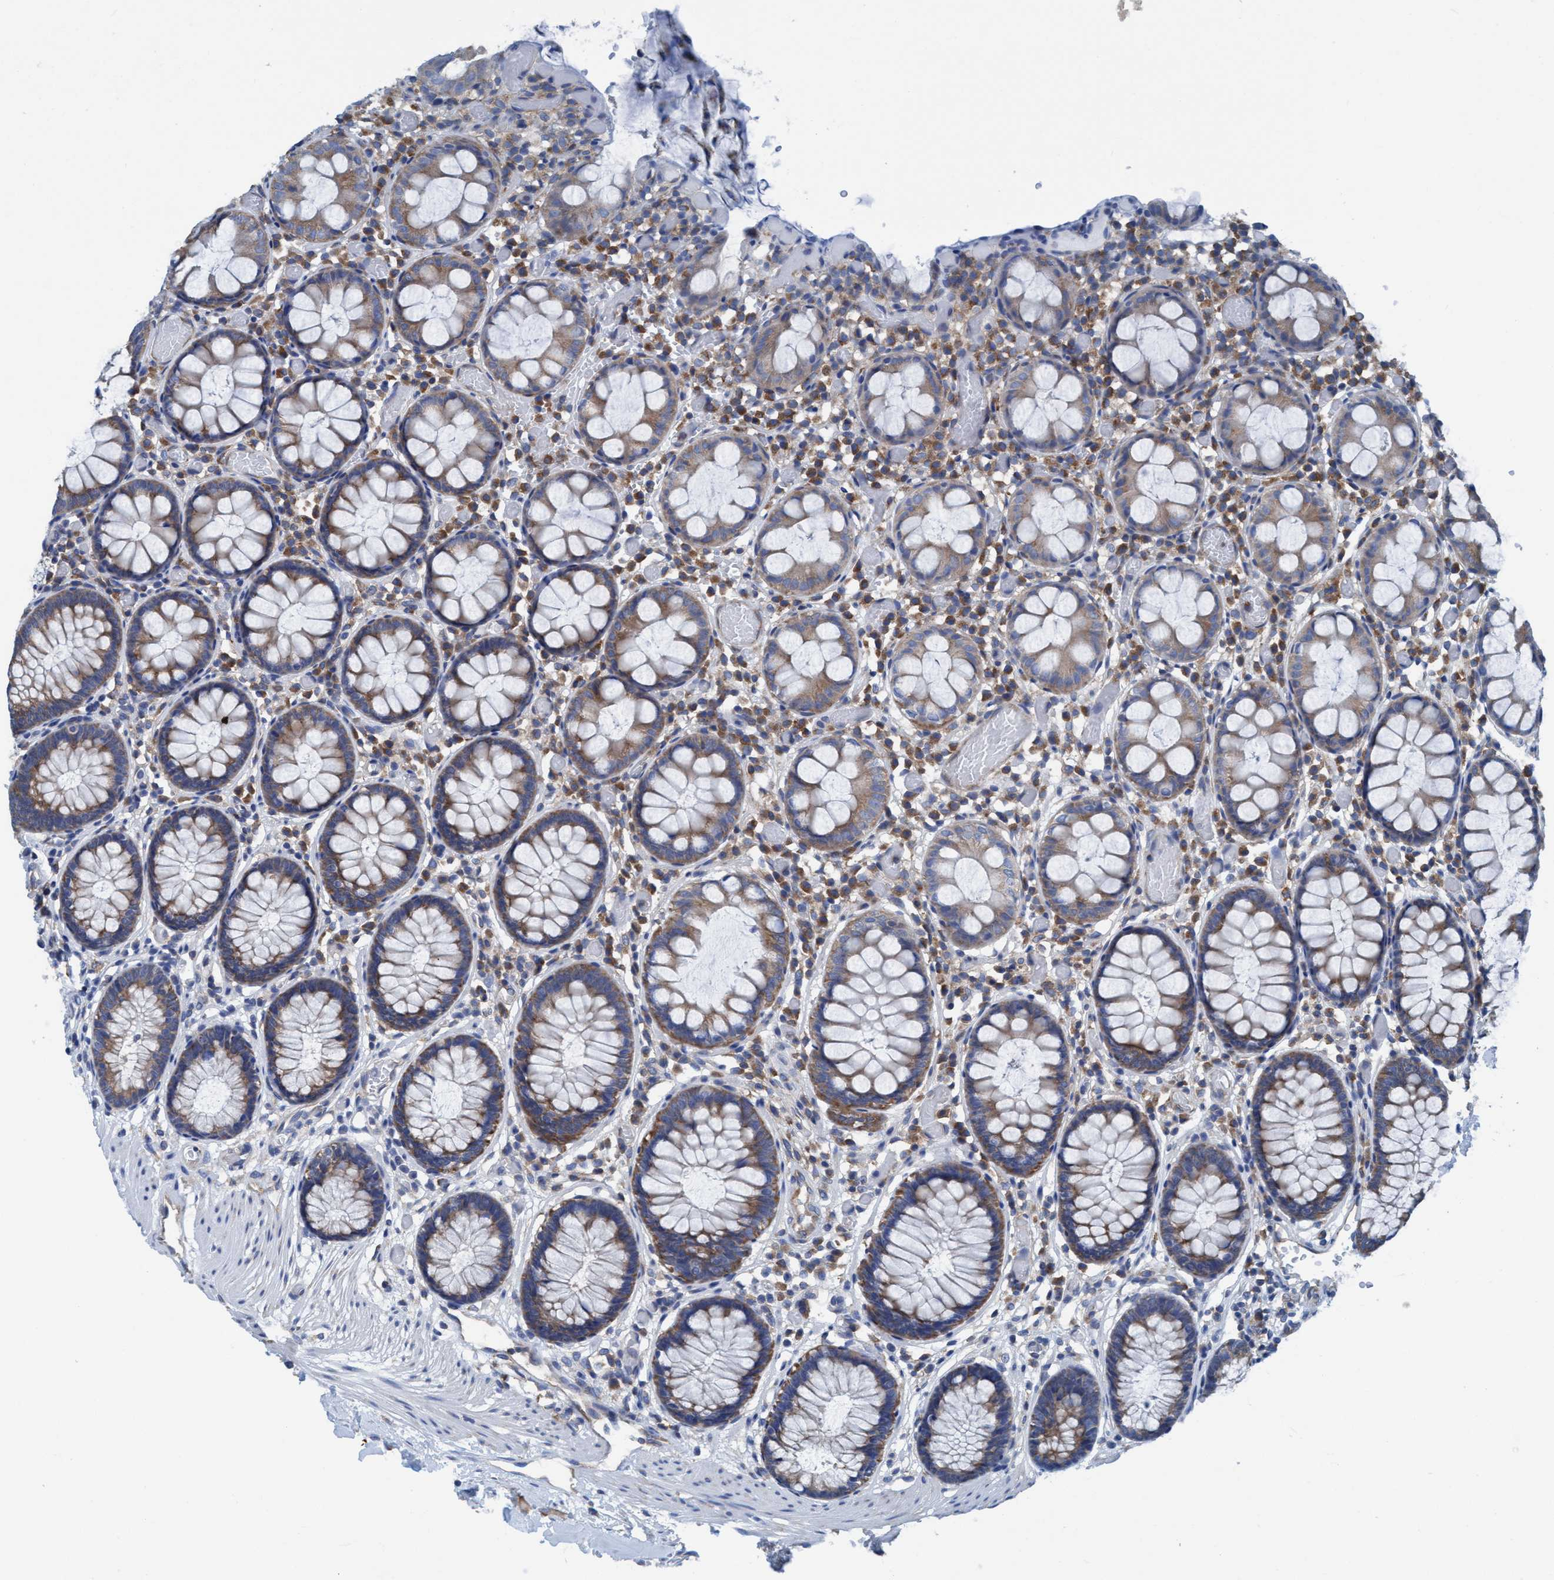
{"staining": {"intensity": "weak", "quantity": ">75%", "location": "cytoplasmic/membranous"}, "tissue": "colon", "cell_type": "Endothelial cells", "image_type": "normal", "snomed": [{"axis": "morphology", "description": "Normal tissue, NOS"}, {"axis": "topography", "description": "Colon"}], "caption": "A high-resolution photomicrograph shows IHC staining of benign colon, which reveals weak cytoplasmic/membranous positivity in about >75% of endothelial cells. The protein is shown in brown color, while the nuclei are stained blue.", "gene": "NMT1", "patient": {"sex": "male", "age": 14}}